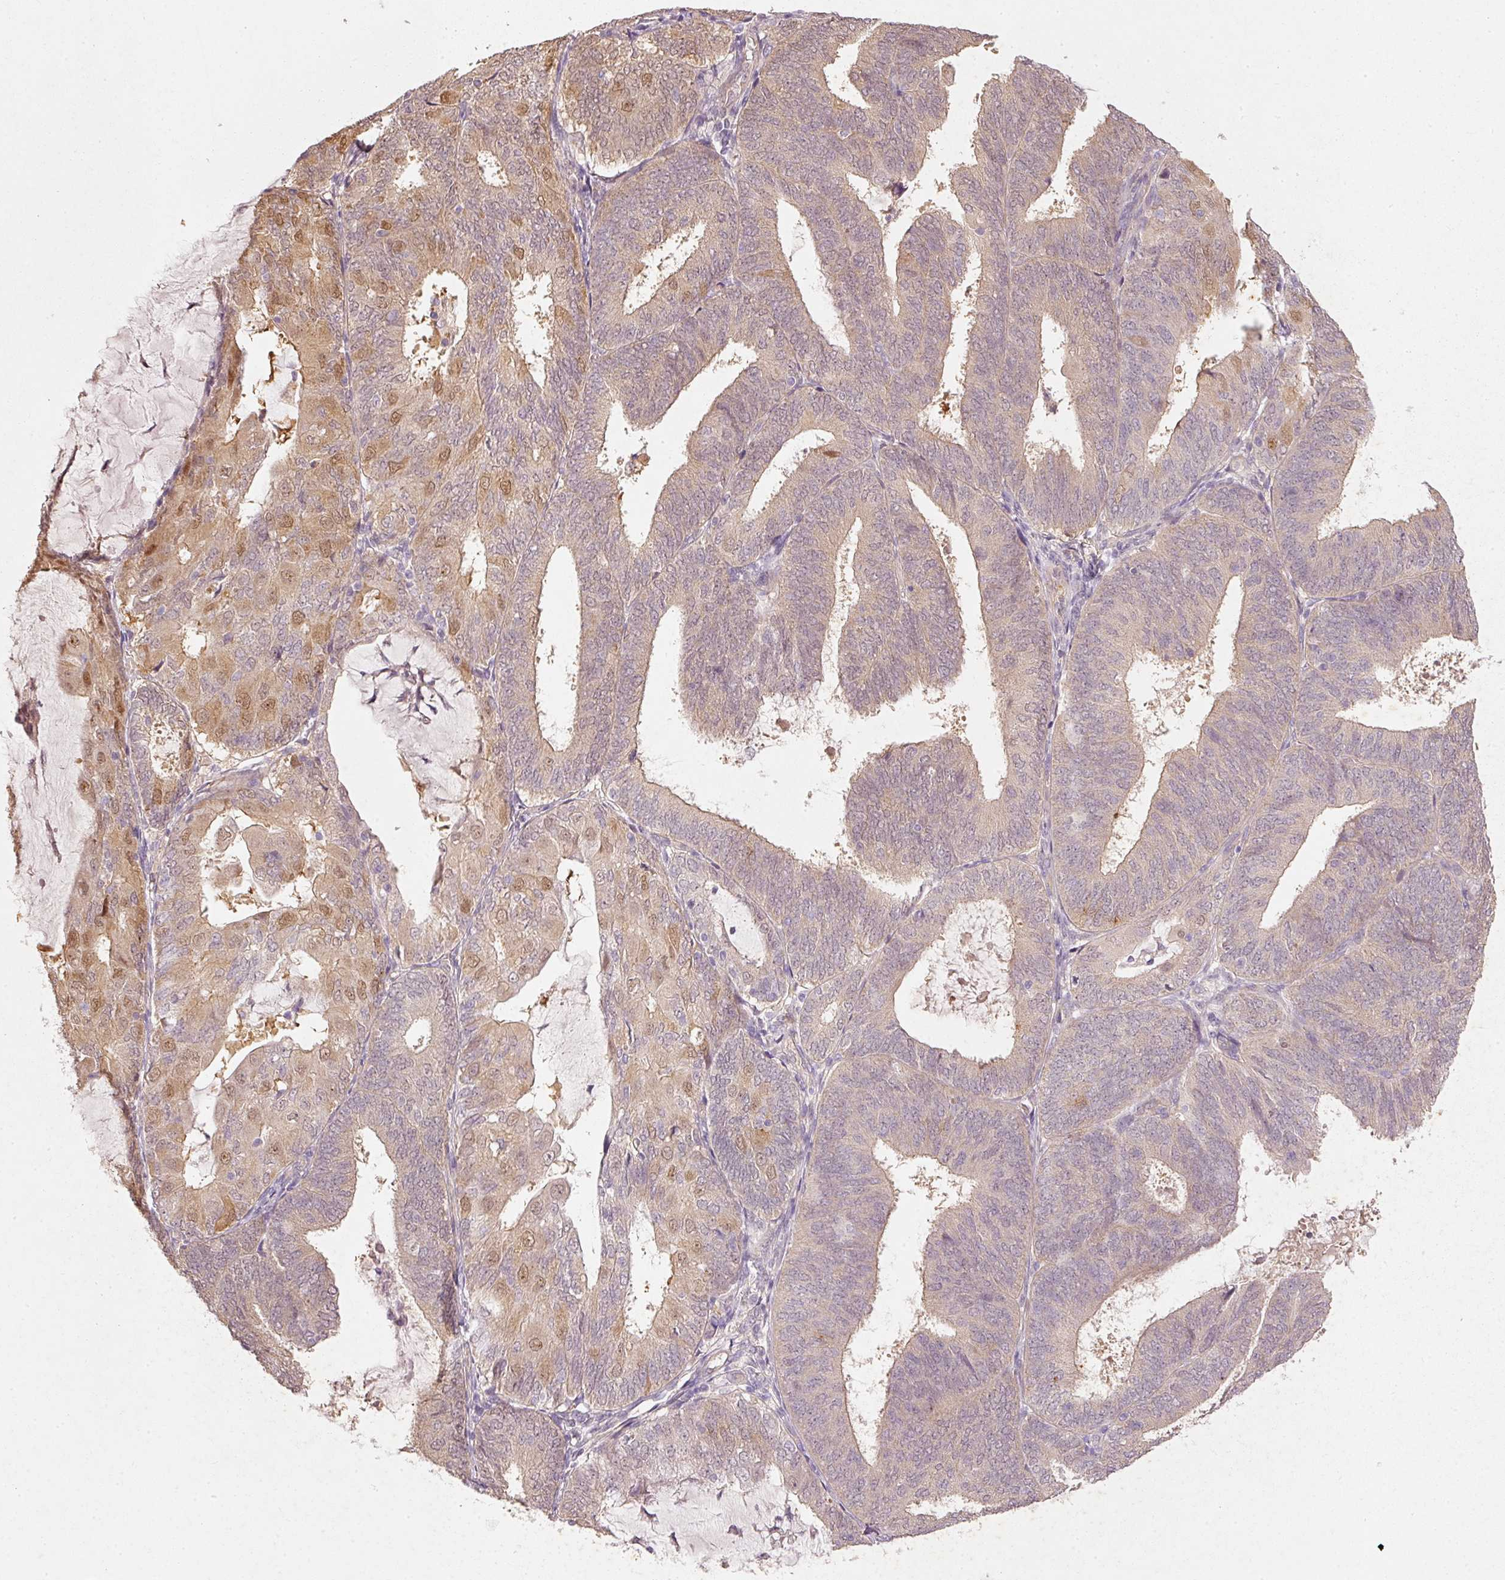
{"staining": {"intensity": "moderate", "quantity": "25%-75%", "location": "cytoplasmic/membranous,nuclear"}, "tissue": "endometrial cancer", "cell_type": "Tumor cells", "image_type": "cancer", "snomed": [{"axis": "morphology", "description": "Adenocarcinoma, NOS"}, {"axis": "topography", "description": "Endometrium"}], "caption": "This photomicrograph exhibits IHC staining of human endometrial adenocarcinoma, with medium moderate cytoplasmic/membranous and nuclear expression in approximately 25%-75% of tumor cells.", "gene": "RGL2", "patient": {"sex": "female", "age": 81}}